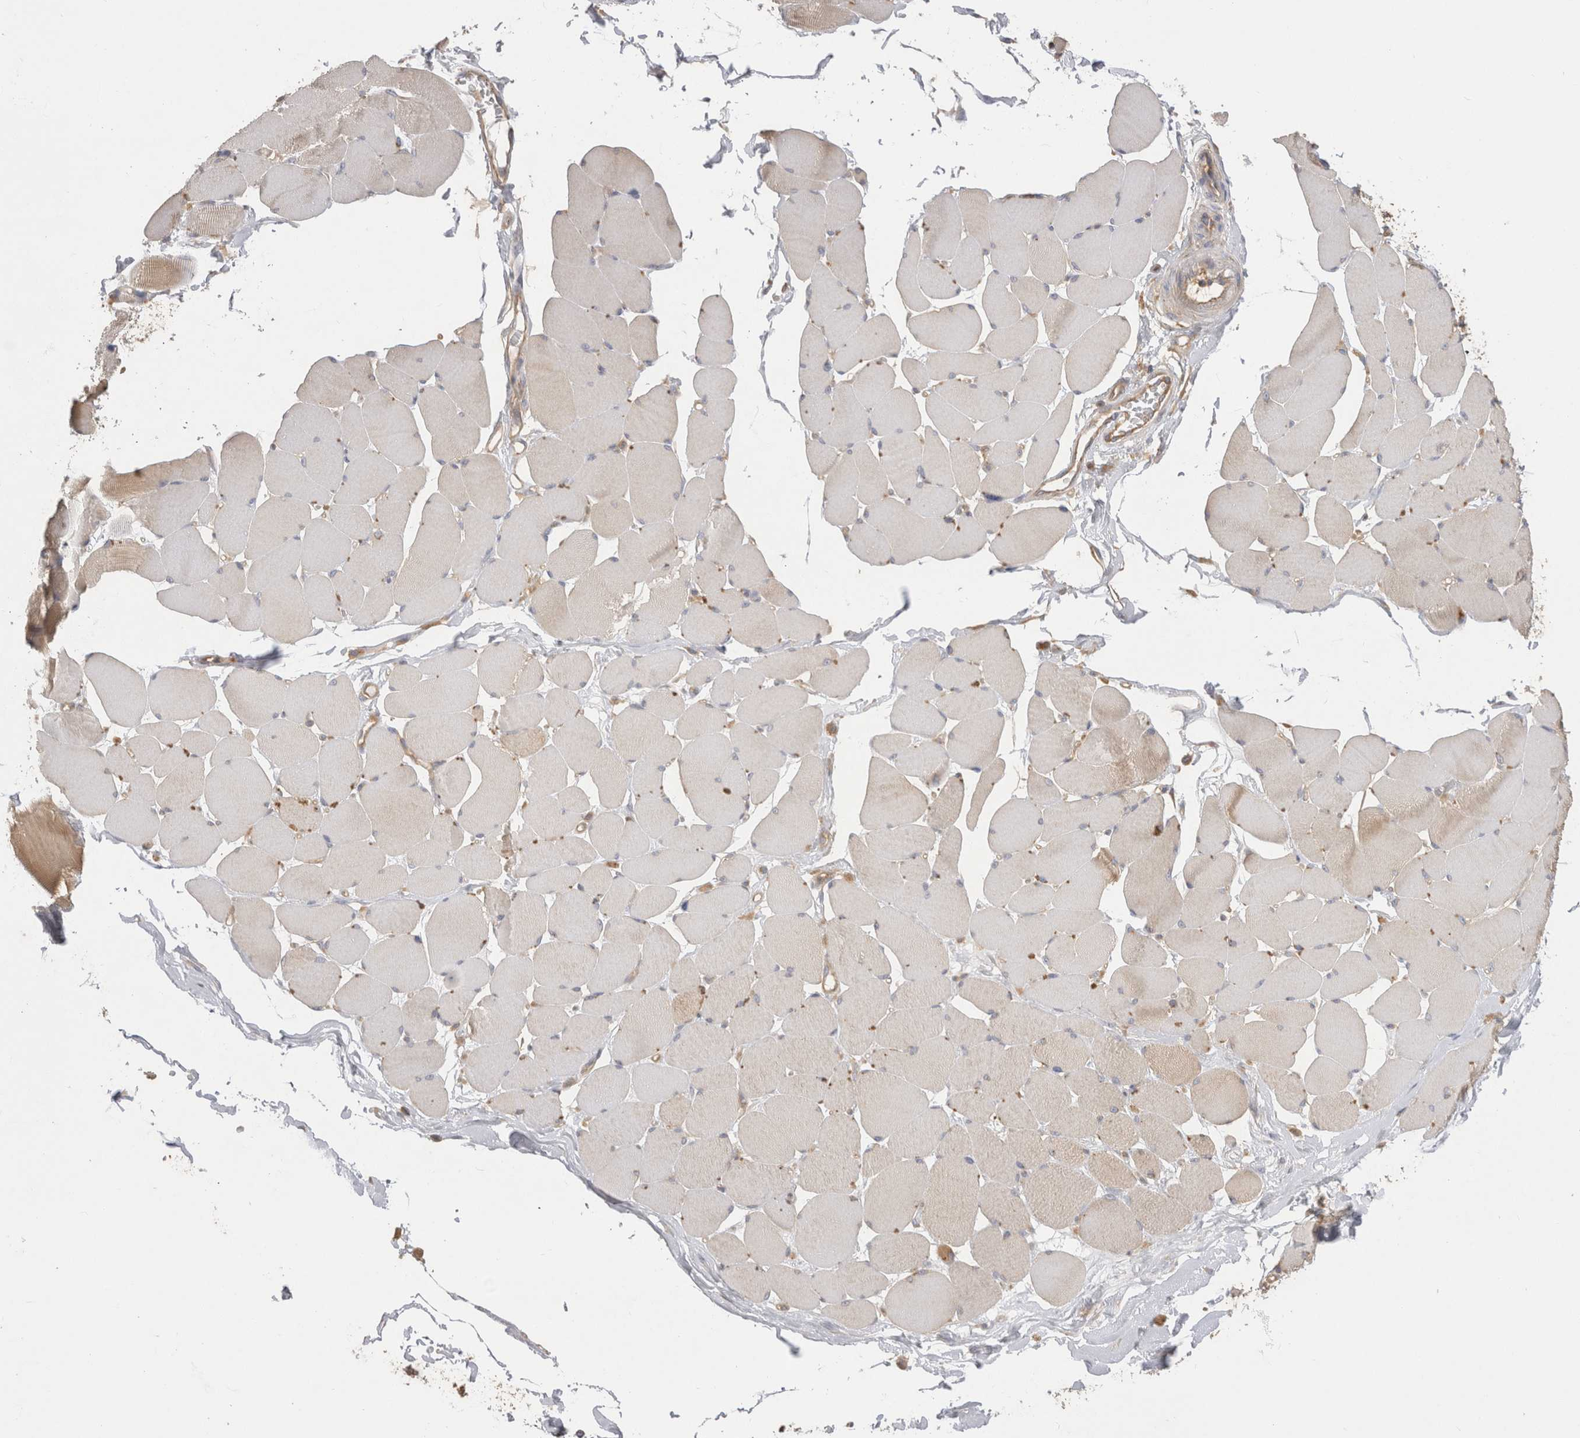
{"staining": {"intensity": "weak", "quantity": "<25%", "location": "cytoplasmic/membranous"}, "tissue": "skeletal muscle", "cell_type": "Myocytes", "image_type": "normal", "snomed": [{"axis": "morphology", "description": "Normal tissue, NOS"}, {"axis": "topography", "description": "Skin"}, {"axis": "topography", "description": "Skeletal muscle"}], "caption": "The micrograph demonstrates no staining of myocytes in benign skeletal muscle.", "gene": "CHMP6", "patient": {"sex": "male", "age": 83}}